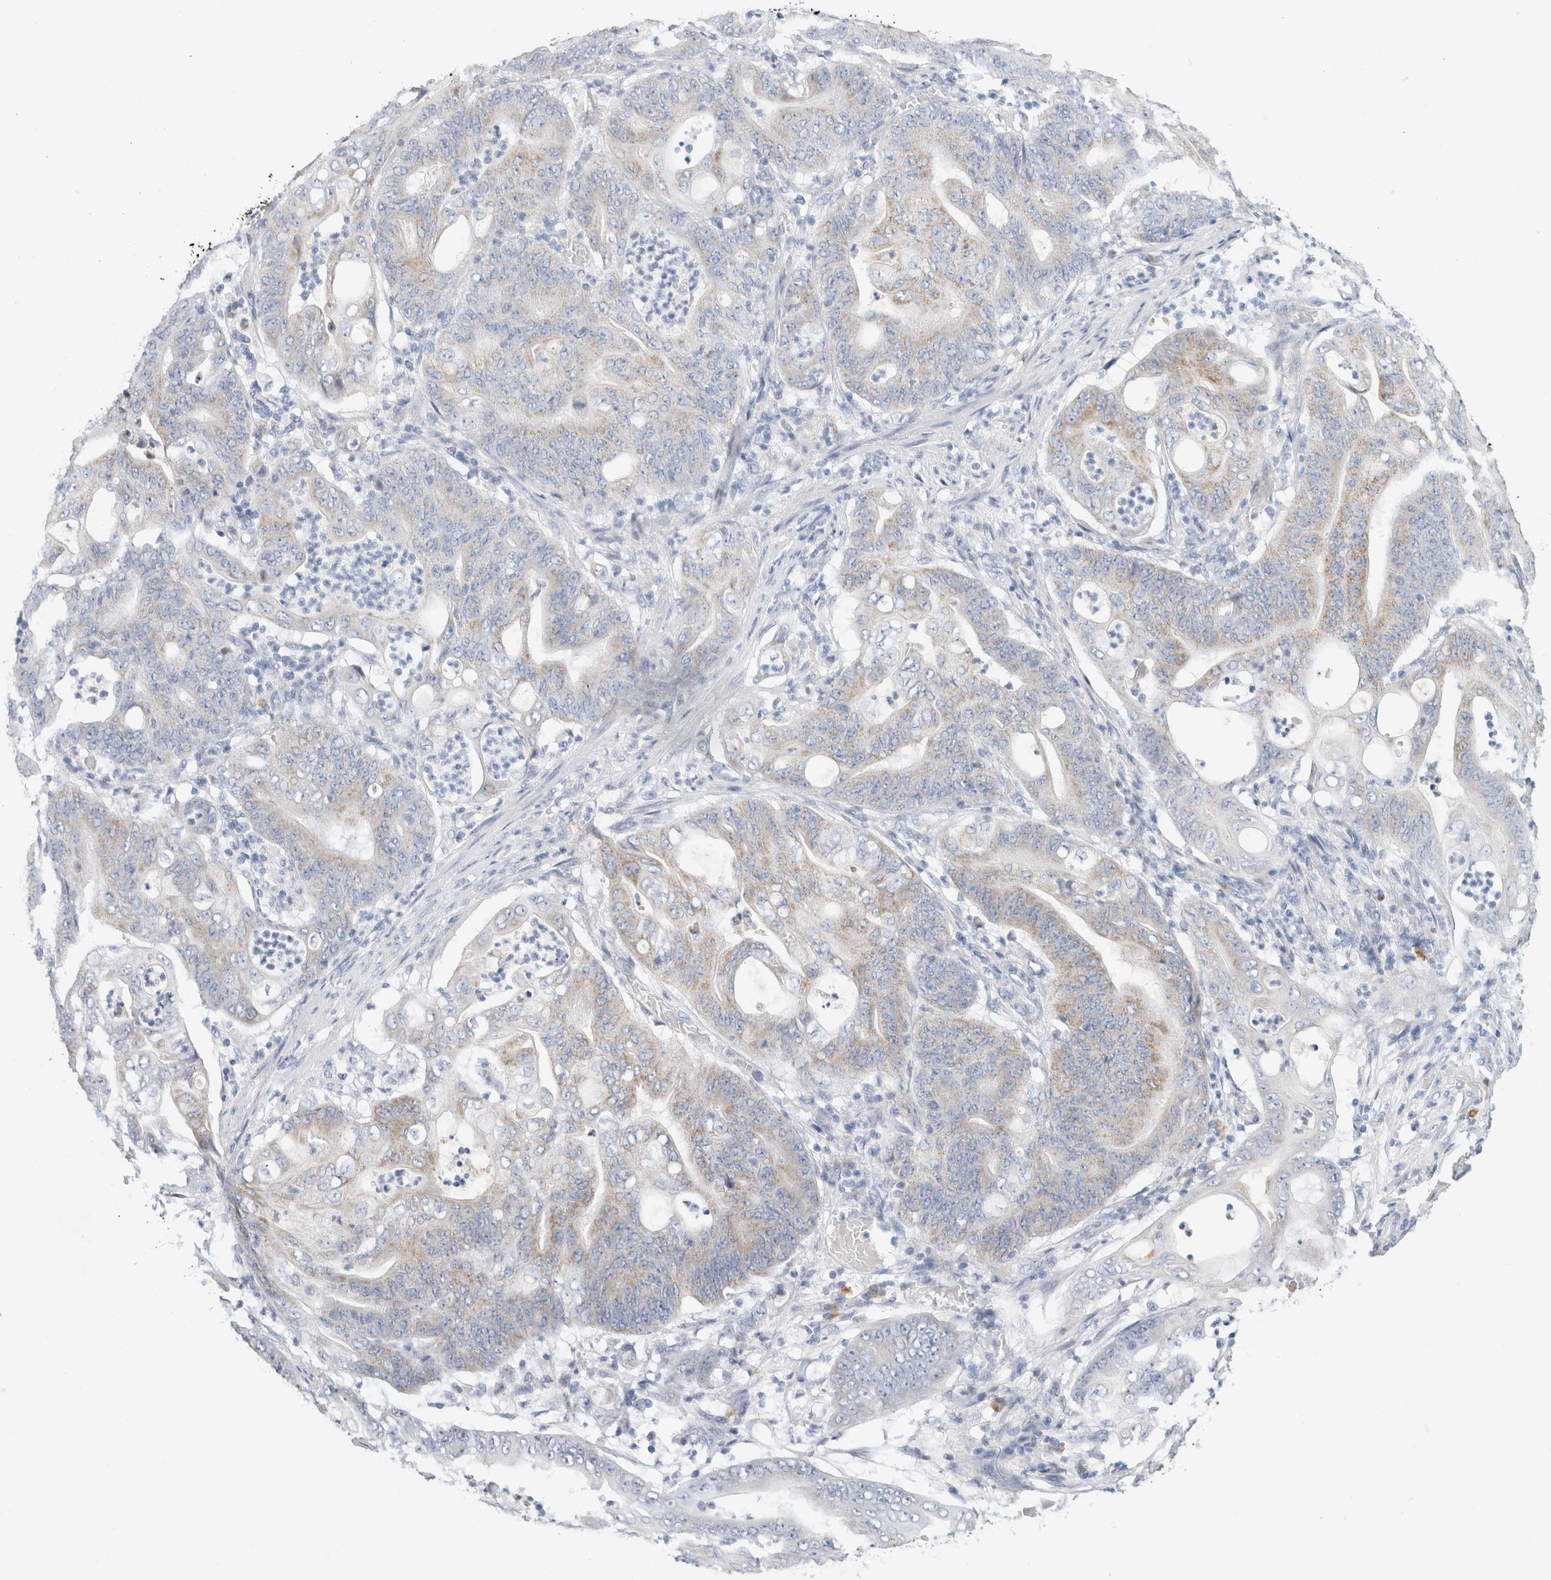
{"staining": {"intensity": "weak", "quantity": "<25%", "location": "cytoplasmic/membranous"}, "tissue": "stomach cancer", "cell_type": "Tumor cells", "image_type": "cancer", "snomed": [{"axis": "morphology", "description": "Adenocarcinoma, NOS"}, {"axis": "topography", "description": "Stomach"}], "caption": "The immunohistochemistry (IHC) image has no significant positivity in tumor cells of adenocarcinoma (stomach) tissue.", "gene": "GADD45G", "patient": {"sex": "female", "age": 73}}